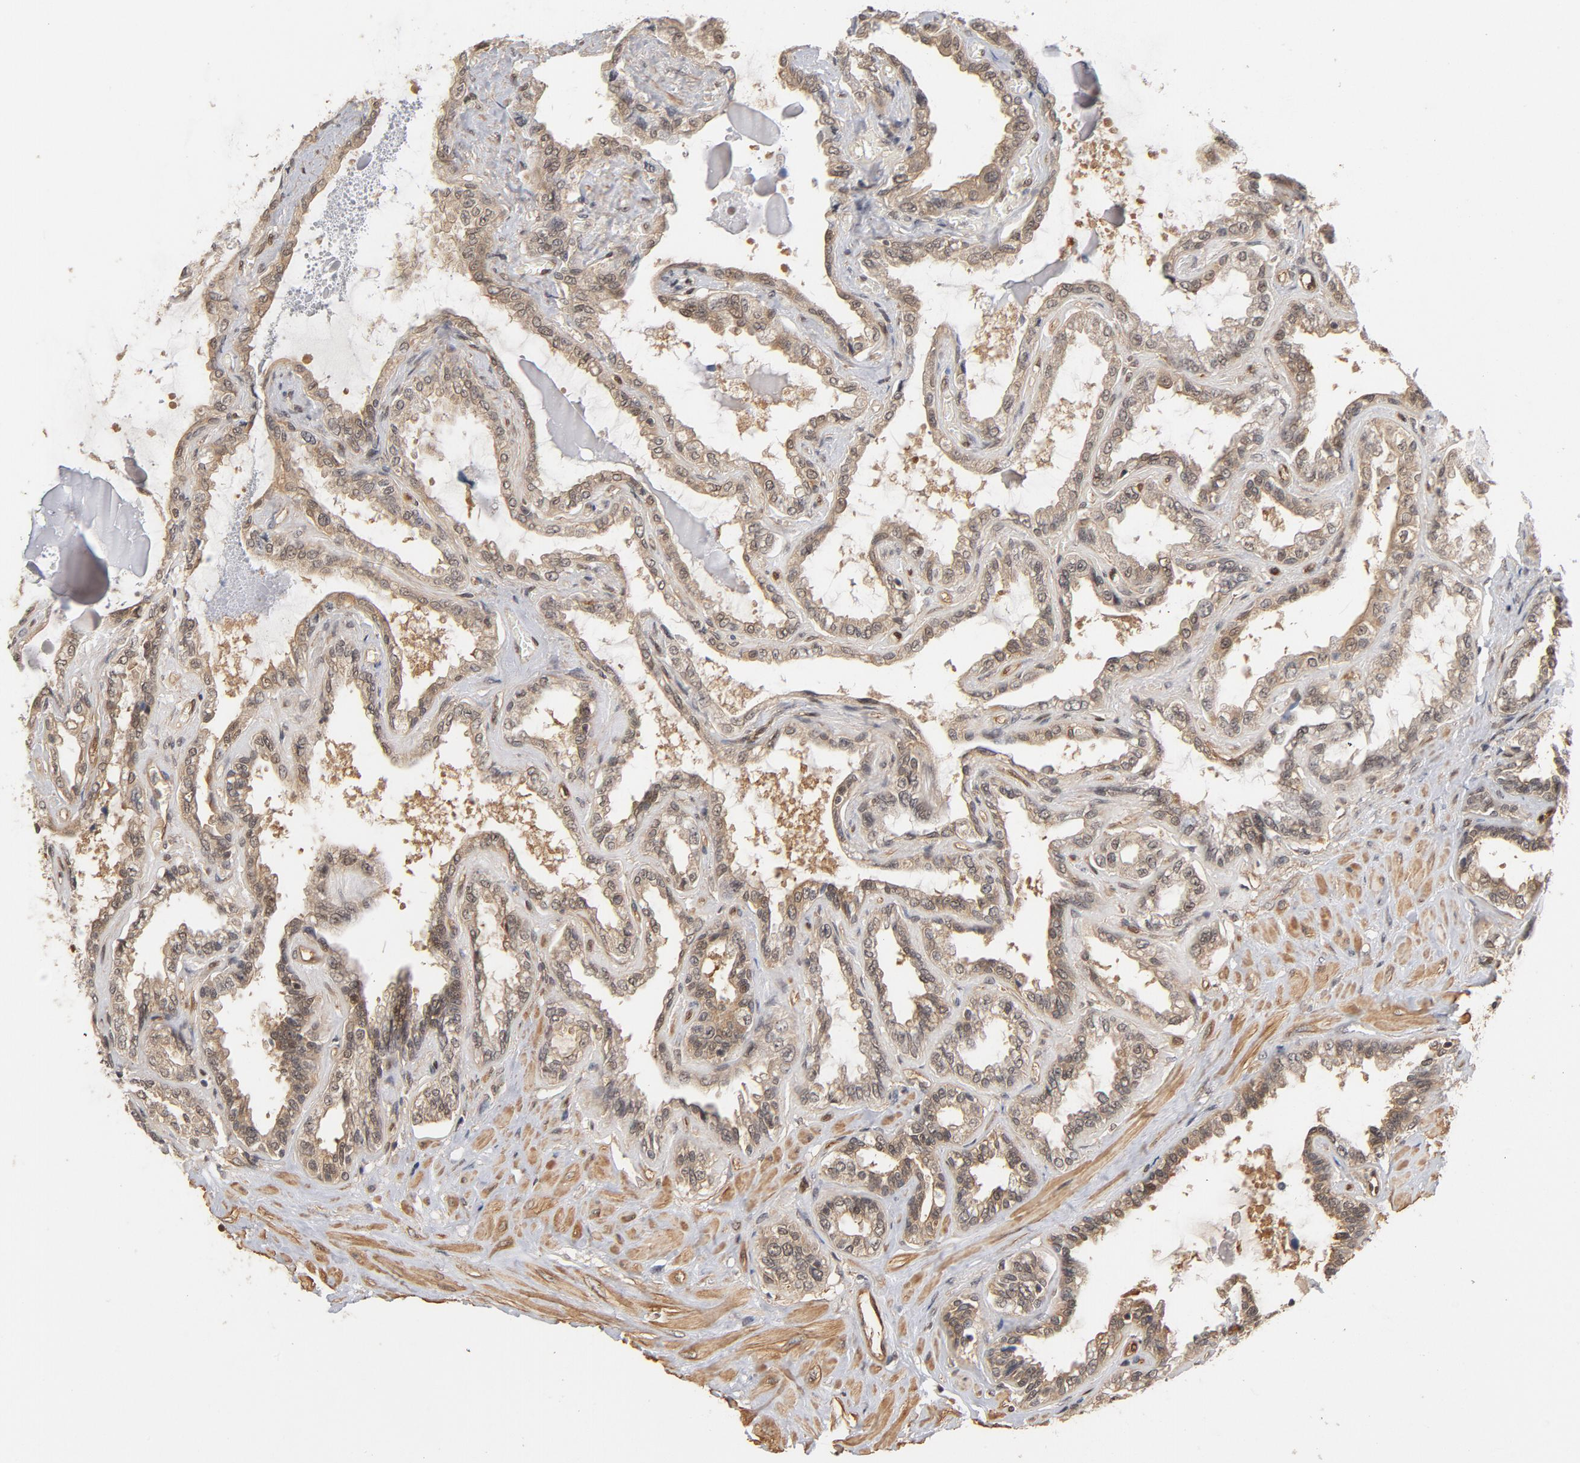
{"staining": {"intensity": "weak", "quantity": ">75%", "location": "cytoplasmic/membranous"}, "tissue": "seminal vesicle", "cell_type": "Glandular cells", "image_type": "normal", "snomed": [{"axis": "morphology", "description": "Normal tissue, NOS"}, {"axis": "morphology", "description": "Inflammation, NOS"}, {"axis": "topography", "description": "Urinary bladder"}, {"axis": "topography", "description": "Prostate"}, {"axis": "topography", "description": "Seminal veicle"}], "caption": "DAB (3,3'-diaminobenzidine) immunohistochemical staining of unremarkable human seminal vesicle demonstrates weak cytoplasmic/membranous protein staining in approximately >75% of glandular cells. The staining was performed using DAB to visualize the protein expression in brown, while the nuclei were stained in blue with hematoxylin (Magnification: 20x).", "gene": "CDC37", "patient": {"sex": "male", "age": 82}}